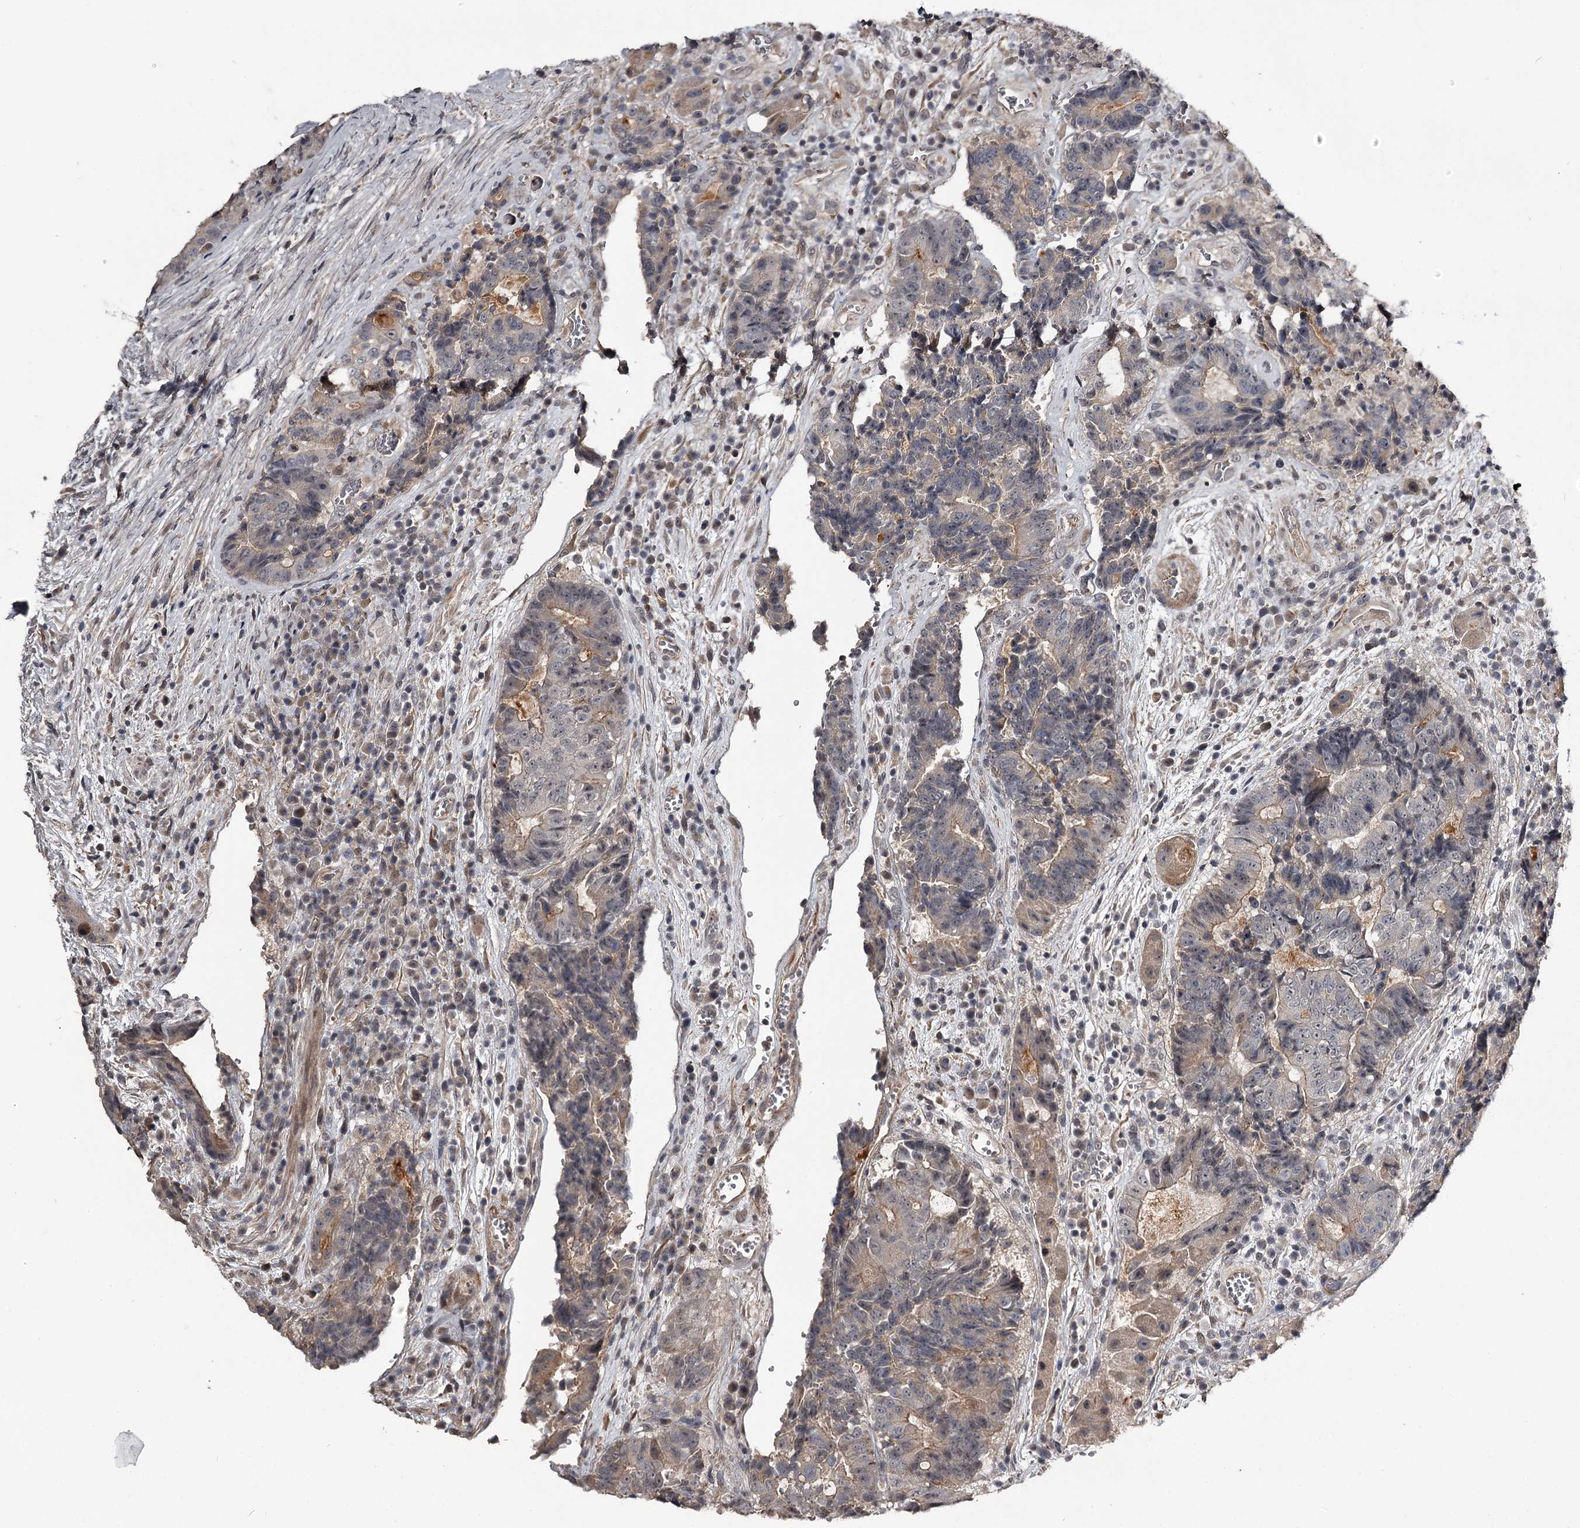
{"staining": {"intensity": "weak", "quantity": "<25%", "location": "cytoplasmic/membranous"}, "tissue": "colorectal cancer", "cell_type": "Tumor cells", "image_type": "cancer", "snomed": [{"axis": "morphology", "description": "Adenocarcinoma, NOS"}, {"axis": "topography", "description": "Rectum"}], "caption": "This histopathology image is of adenocarcinoma (colorectal) stained with immunohistochemistry (IHC) to label a protein in brown with the nuclei are counter-stained blue. There is no expression in tumor cells.", "gene": "CWF19L2", "patient": {"sex": "male", "age": 69}}